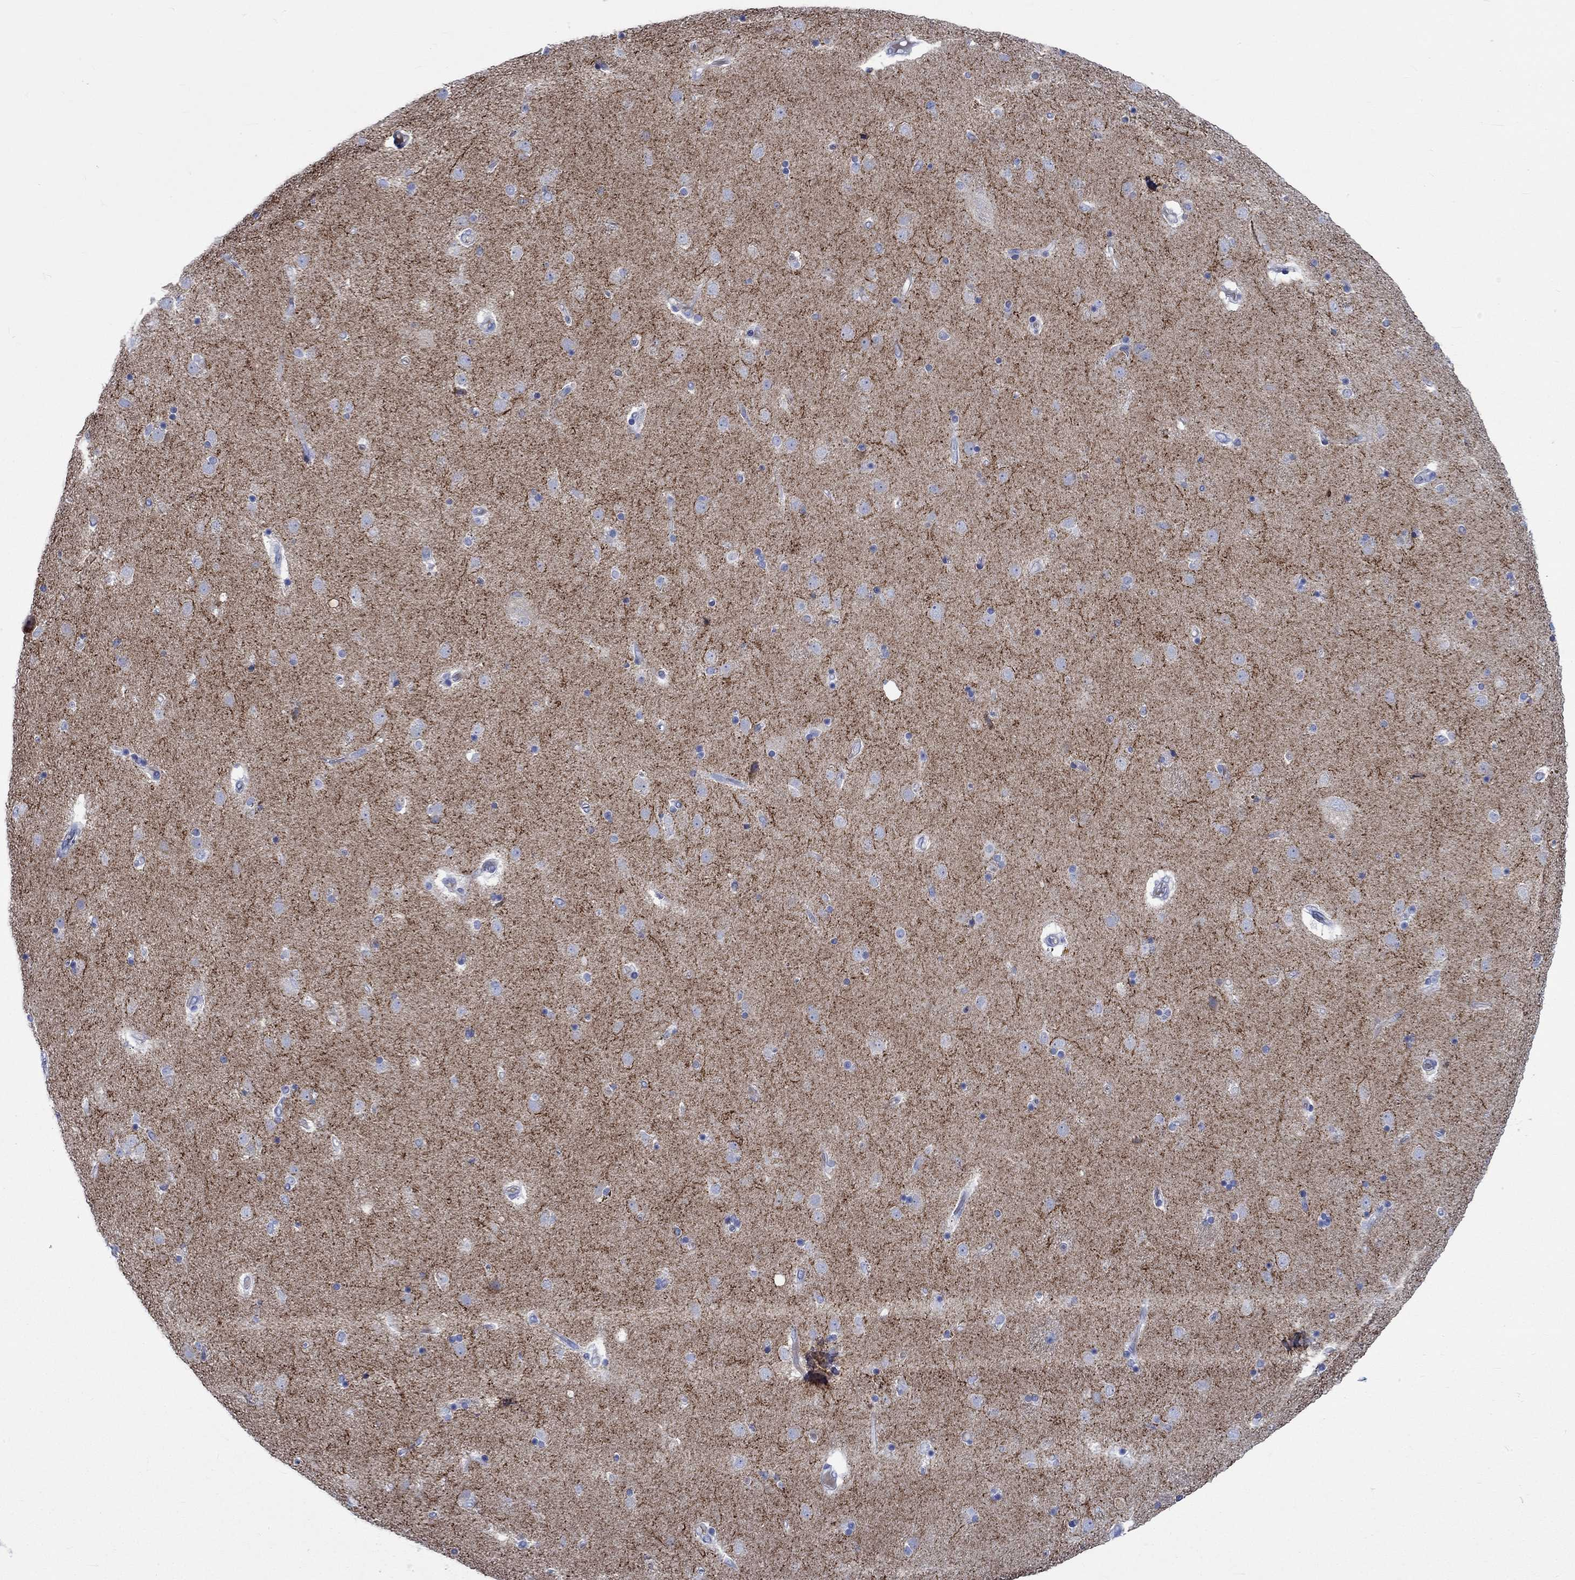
{"staining": {"intensity": "negative", "quantity": "none", "location": "none"}, "tissue": "caudate", "cell_type": "Glial cells", "image_type": "normal", "snomed": [{"axis": "morphology", "description": "Normal tissue, NOS"}, {"axis": "topography", "description": "Lateral ventricle wall"}], "caption": "Photomicrograph shows no protein expression in glial cells of unremarkable caudate.", "gene": "PTPRN2", "patient": {"sex": "female", "age": 71}}